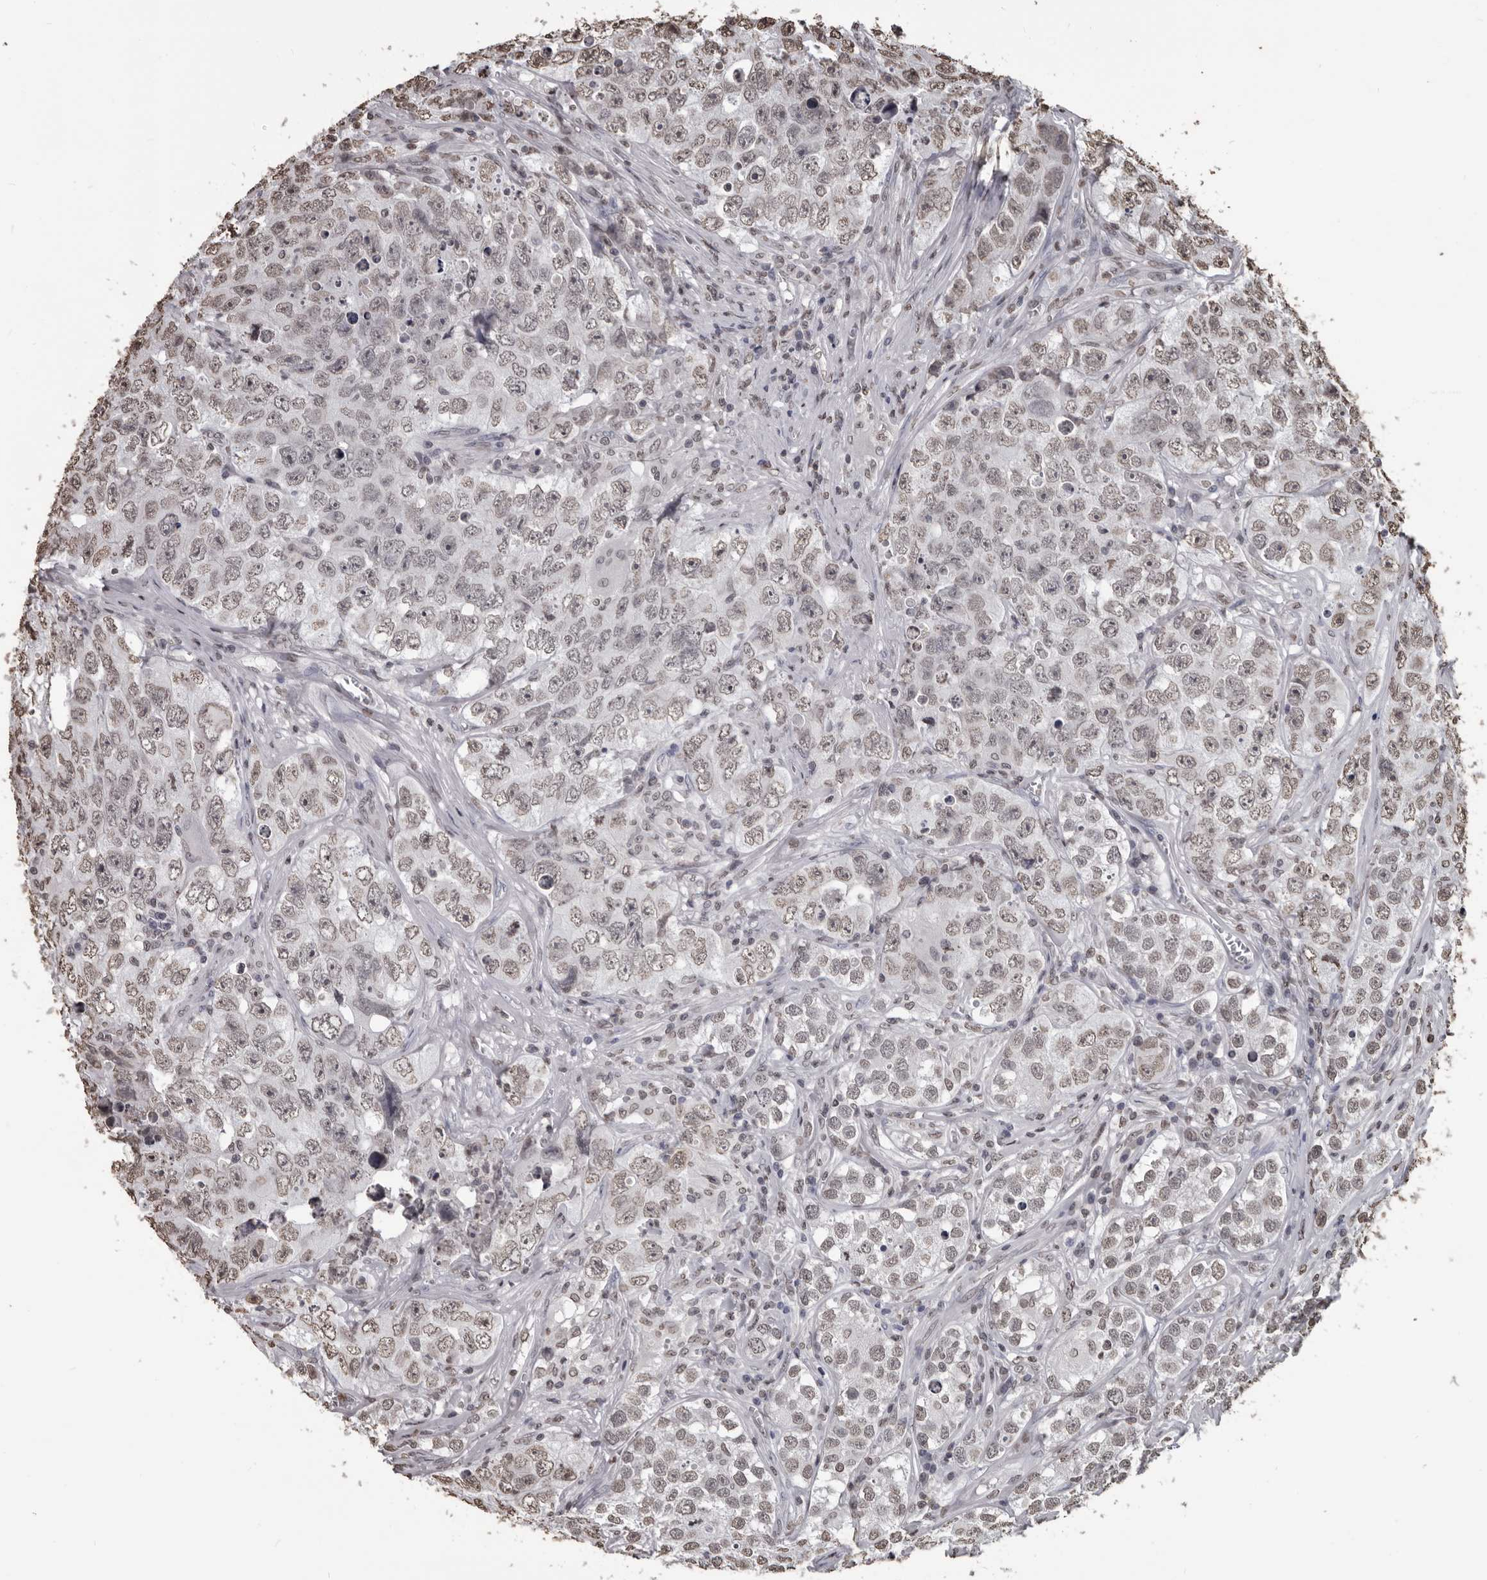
{"staining": {"intensity": "moderate", "quantity": ">75%", "location": "nuclear"}, "tissue": "testis cancer", "cell_type": "Tumor cells", "image_type": "cancer", "snomed": [{"axis": "morphology", "description": "Seminoma, NOS"}, {"axis": "morphology", "description": "Carcinoma, Embryonal, NOS"}, {"axis": "topography", "description": "Testis"}], "caption": "Protein expression analysis of human testis cancer reveals moderate nuclear staining in approximately >75% of tumor cells. The protein of interest is shown in brown color, while the nuclei are stained blue.", "gene": "AHR", "patient": {"sex": "male", "age": 43}}